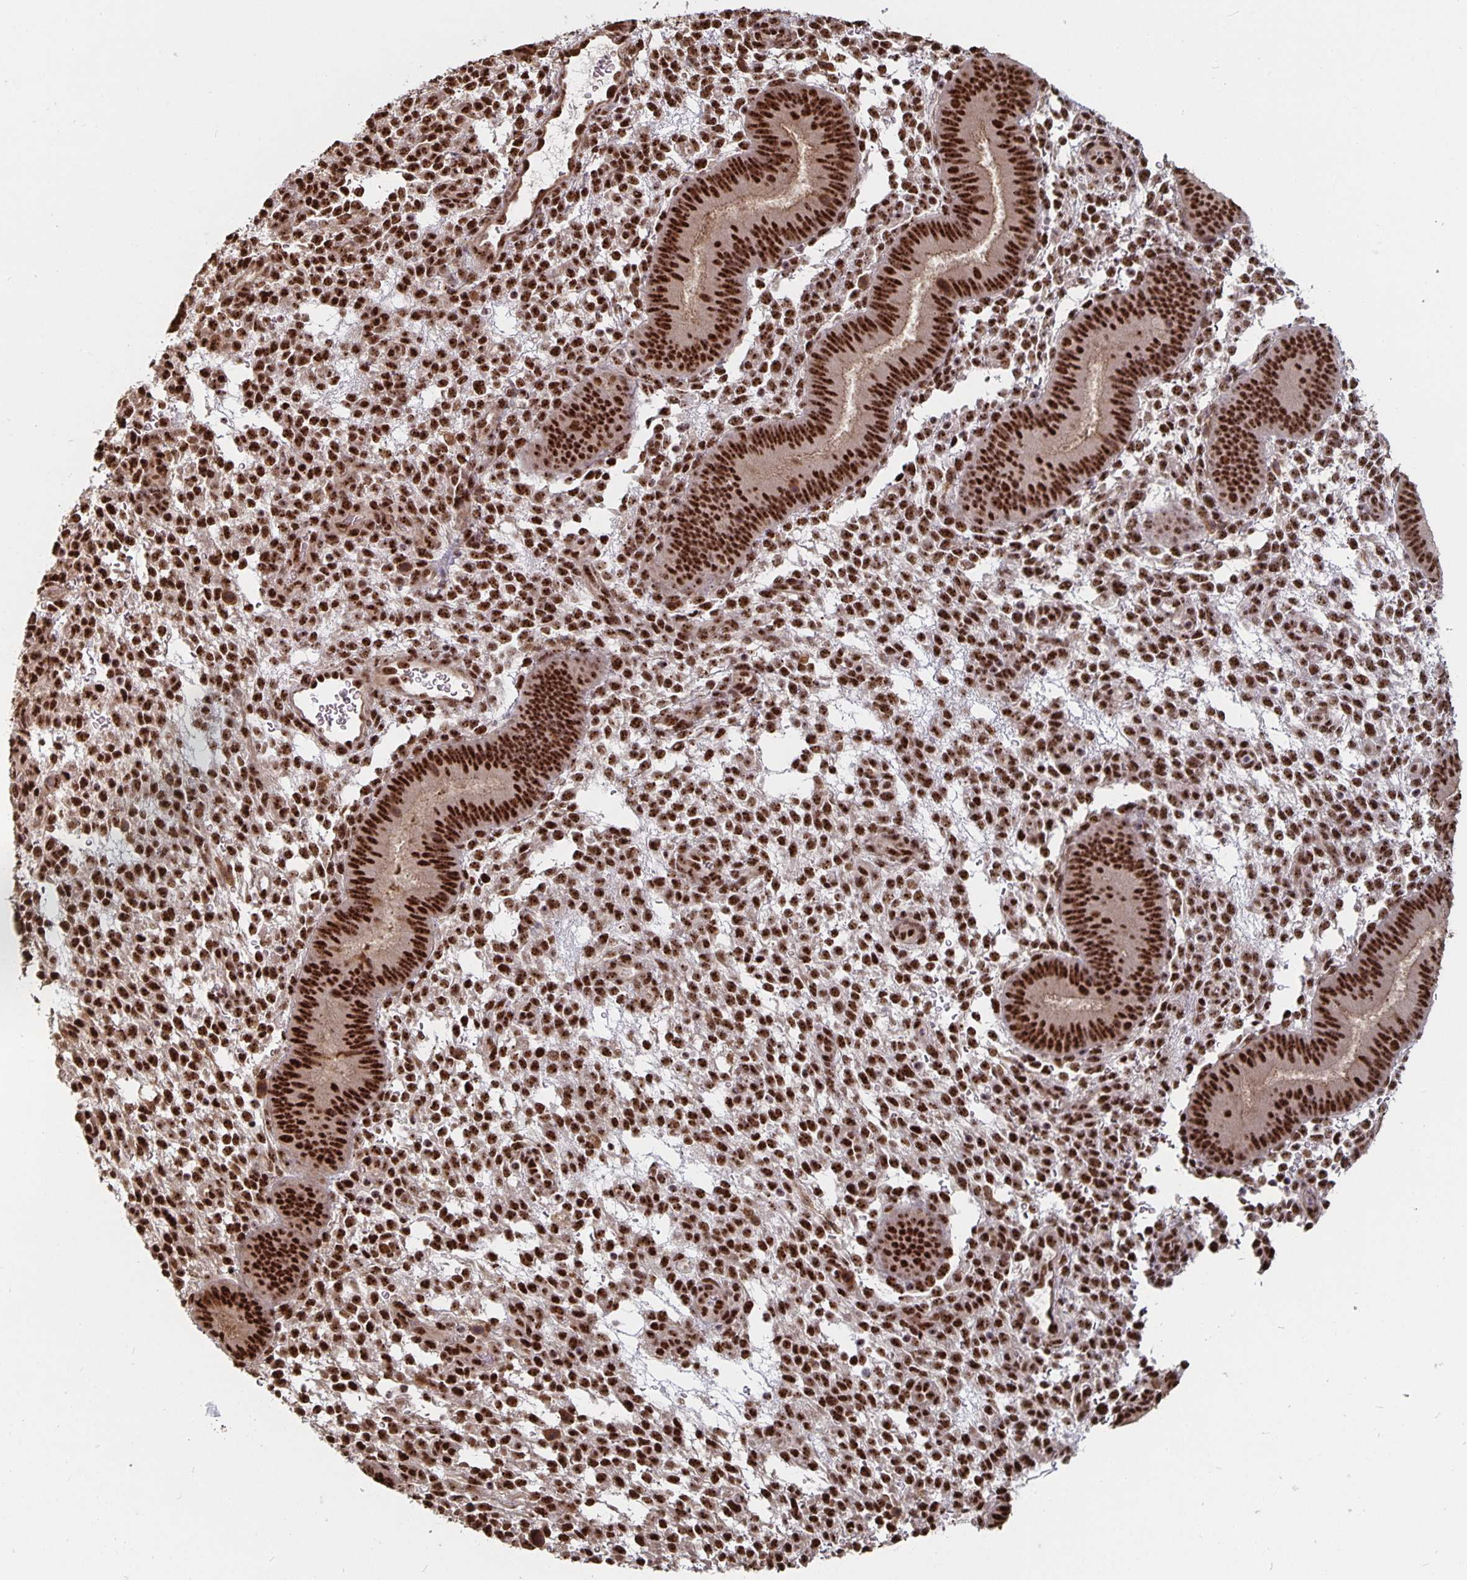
{"staining": {"intensity": "strong", "quantity": ">75%", "location": "nuclear"}, "tissue": "endometrium", "cell_type": "Cells in endometrial stroma", "image_type": "normal", "snomed": [{"axis": "morphology", "description": "Normal tissue, NOS"}, {"axis": "topography", "description": "Endometrium"}], "caption": "Immunohistochemistry (DAB (3,3'-diaminobenzidine)) staining of unremarkable human endometrium demonstrates strong nuclear protein expression in about >75% of cells in endometrial stroma. The protein is stained brown, and the nuclei are stained in blue (DAB (3,3'-diaminobenzidine) IHC with brightfield microscopy, high magnification).", "gene": "LAS1L", "patient": {"sex": "female", "age": 39}}